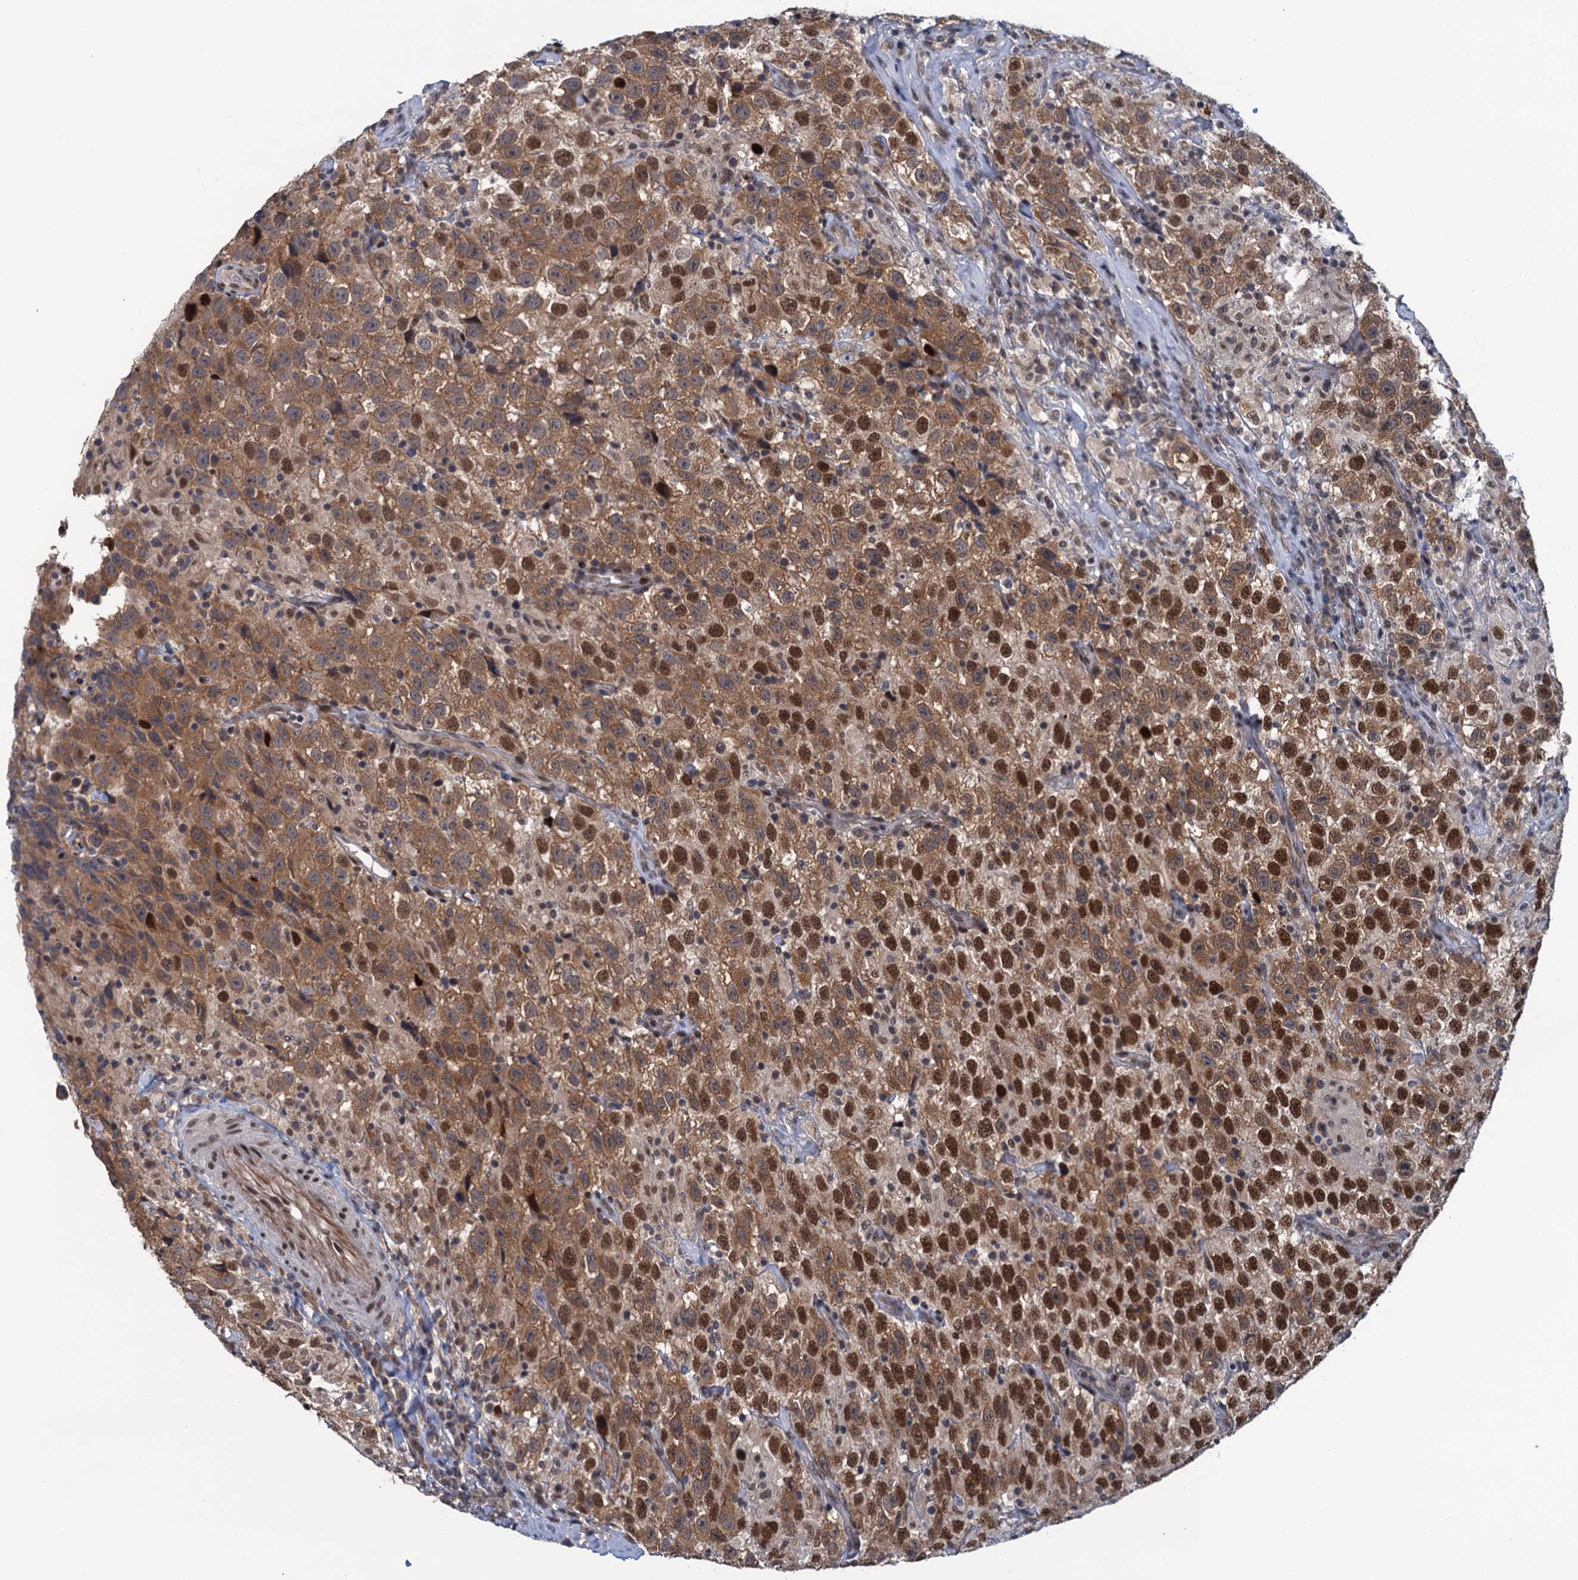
{"staining": {"intensity": "moderate", "quantity": ">75%", "location": "cytoplasmic/membranous,nuclear"}, "tissue": "testis cancer", "cell_type": "Tumor cells", "image_type": "cancer", "snomed": [{"axis": "morphology", "description": "Seminoma, NOS"}, {"axis": "topography", "description": "Testis"}], "caption": "This image reveals seminoma (testis) stained with immunohistochemistry to label a protein in brown. The cytoplasmic/membranous and nuclear of tumor cells show moderate positivity for the protein. Nuclei are counter-stained blue.", "gene": "SAE1", "patient": {"sex": "male", "age": 41}}